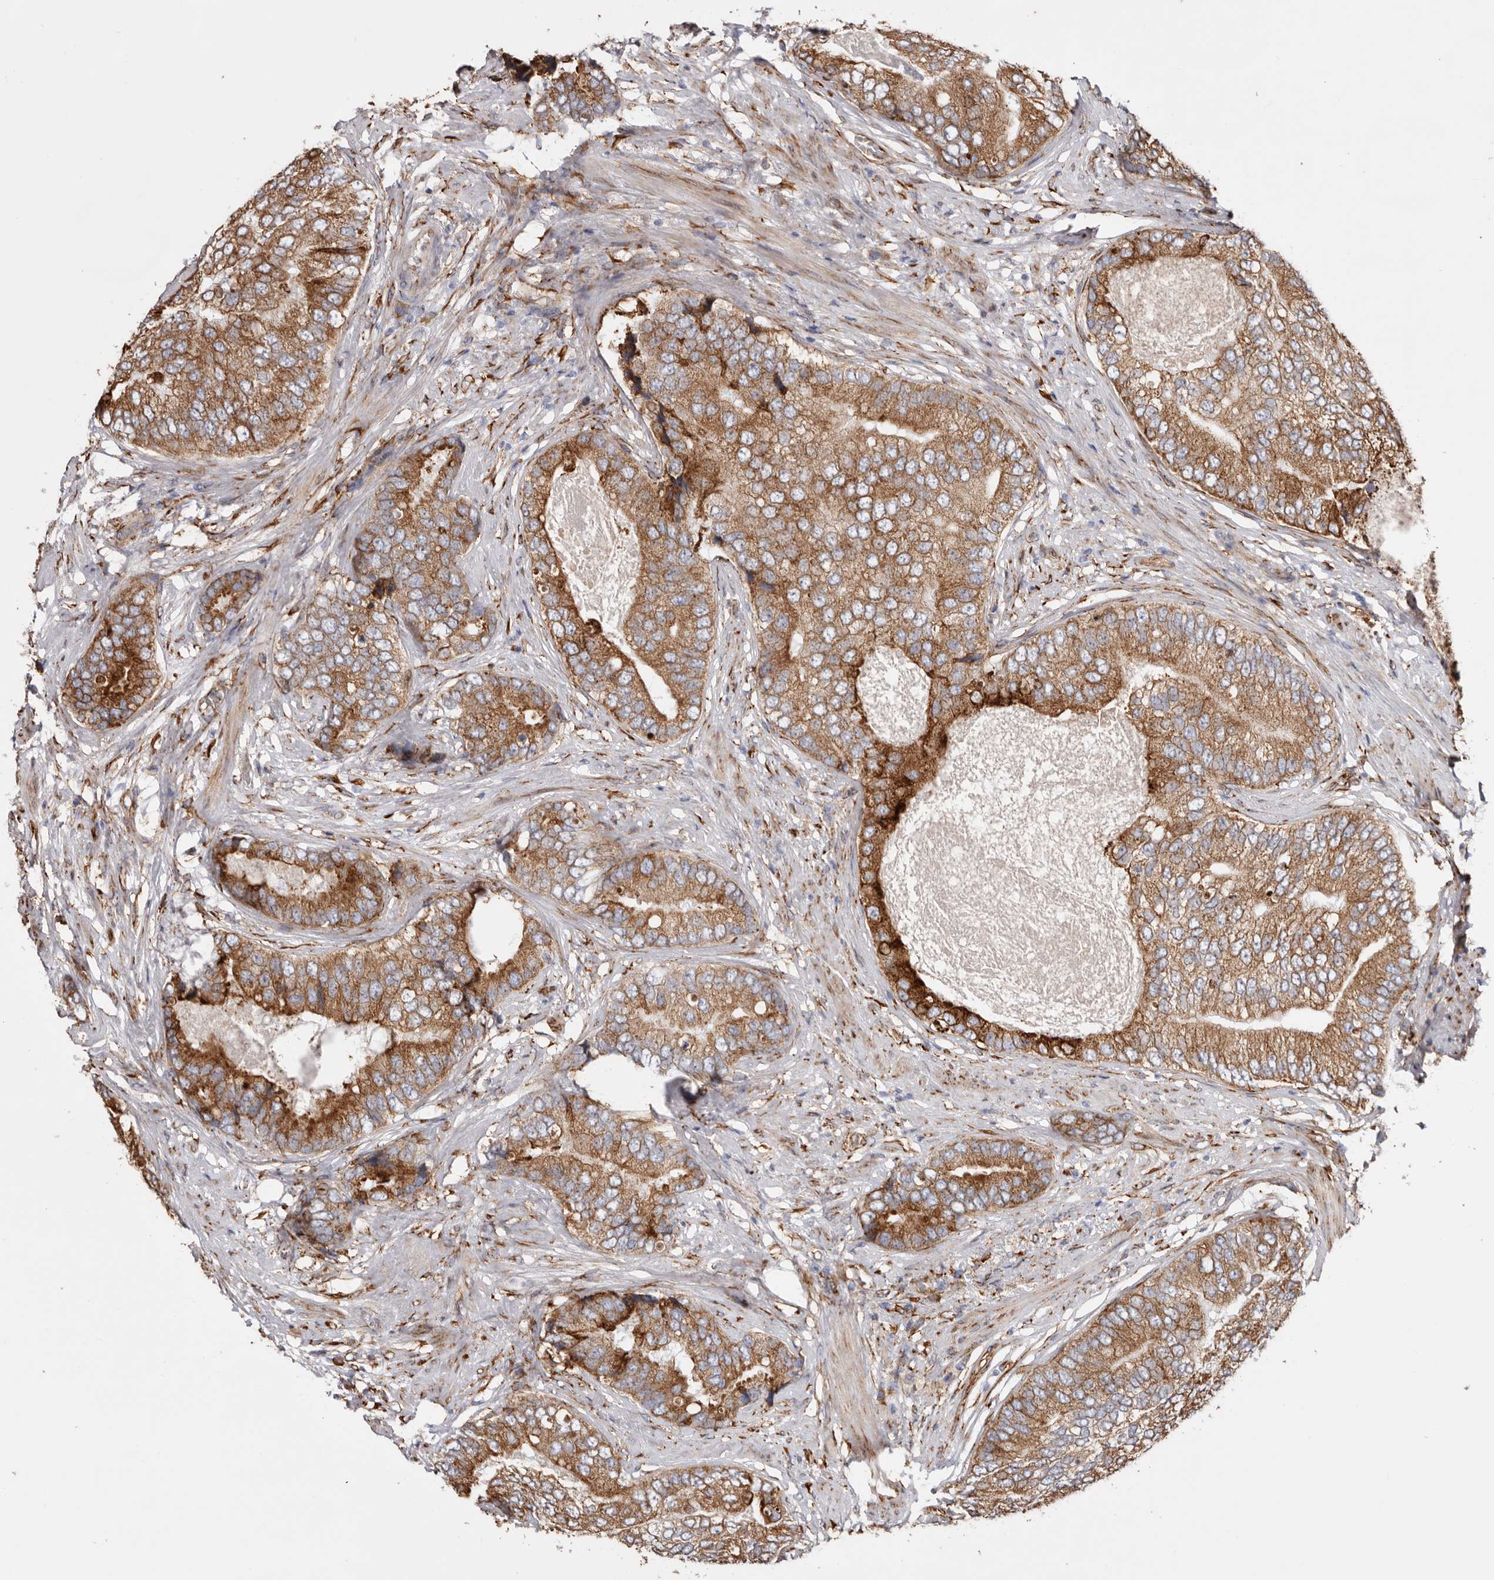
{"staining": {"intensity": "strong", "quantity": ">75%", "location": "cytoplasmic/membranous"}, "tissue": "prostate cancer", "cell_type": "Tumor cells", "image_type": "cancer", "snomed": [{"axis": "morphology", "description": "Adenocarcinoma, High grade"}, {"axis": "topography", "description": "Prostate"}], "caption": "This image demonstrates adenocarcinoma (high-grade) (prostate) stained with immunohistochemistry (IHC) to label a protein in brown. The cytoplasmic/membranous of tumor cells show strong positivity for the protein. Nuclei are counter-stained blue.", "gene": "SEMA3E", "patient": {"sex": "male", "age": 70}}